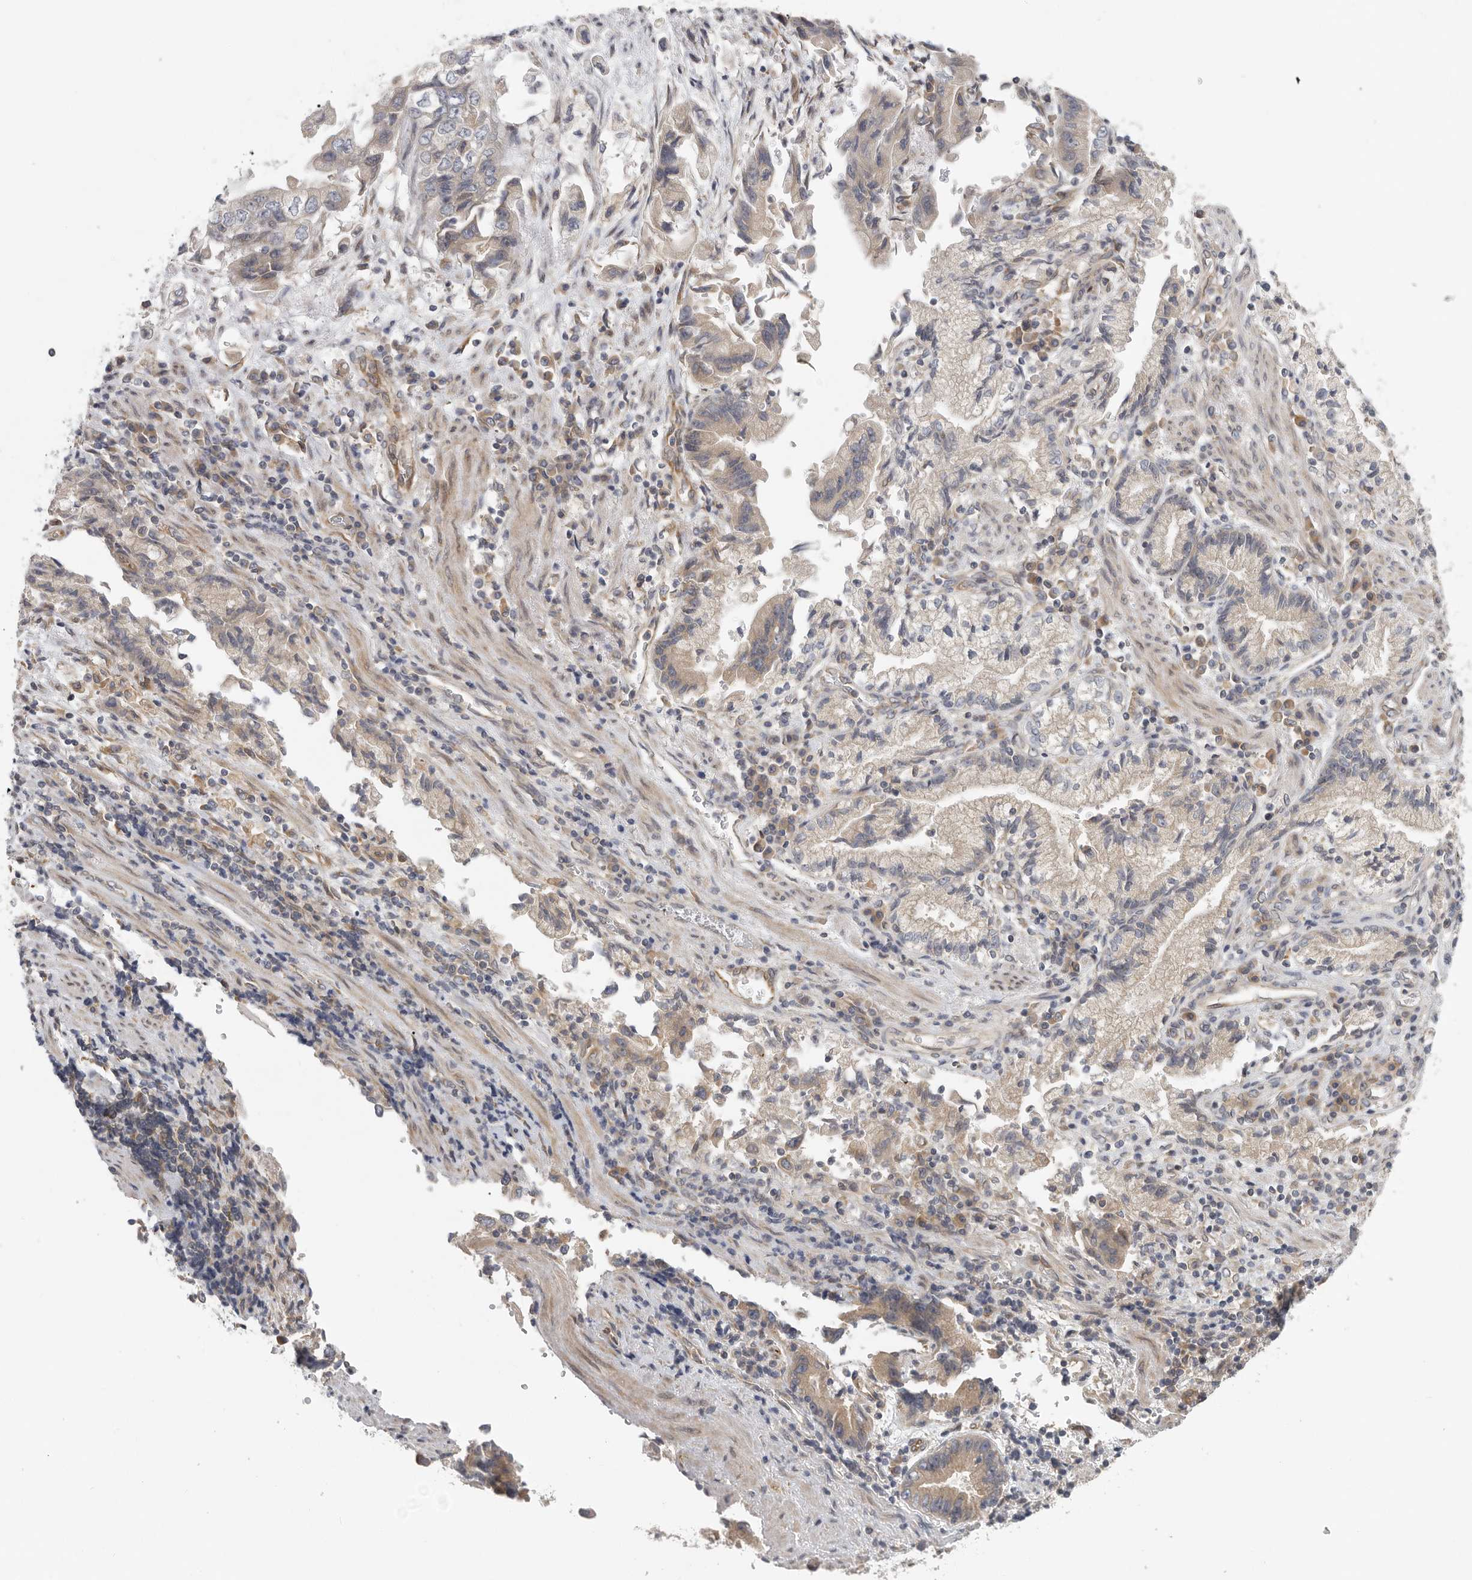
{"staining": {"intensity": "weak", "quantity": "<25%", "location": "cytoplasmic/membranous"}, "tissue": "stomach cancer", "cell_type": "Tumor cells", "image_type": "cancer", "snomed": [{"axis": "morphology", "description": "Adenocarcinoma, NOS"}, {"axis": "topography", "description": "Stomach"}], "caption": "Photomicrograph shows no significant protein staining in tumor cells of stomach adenocarcinoma. (Brightfield microscopy of DAB IHC at high magnification).", "gene": "BCAP29", "patient": {"sex": "male", "age": 62}}